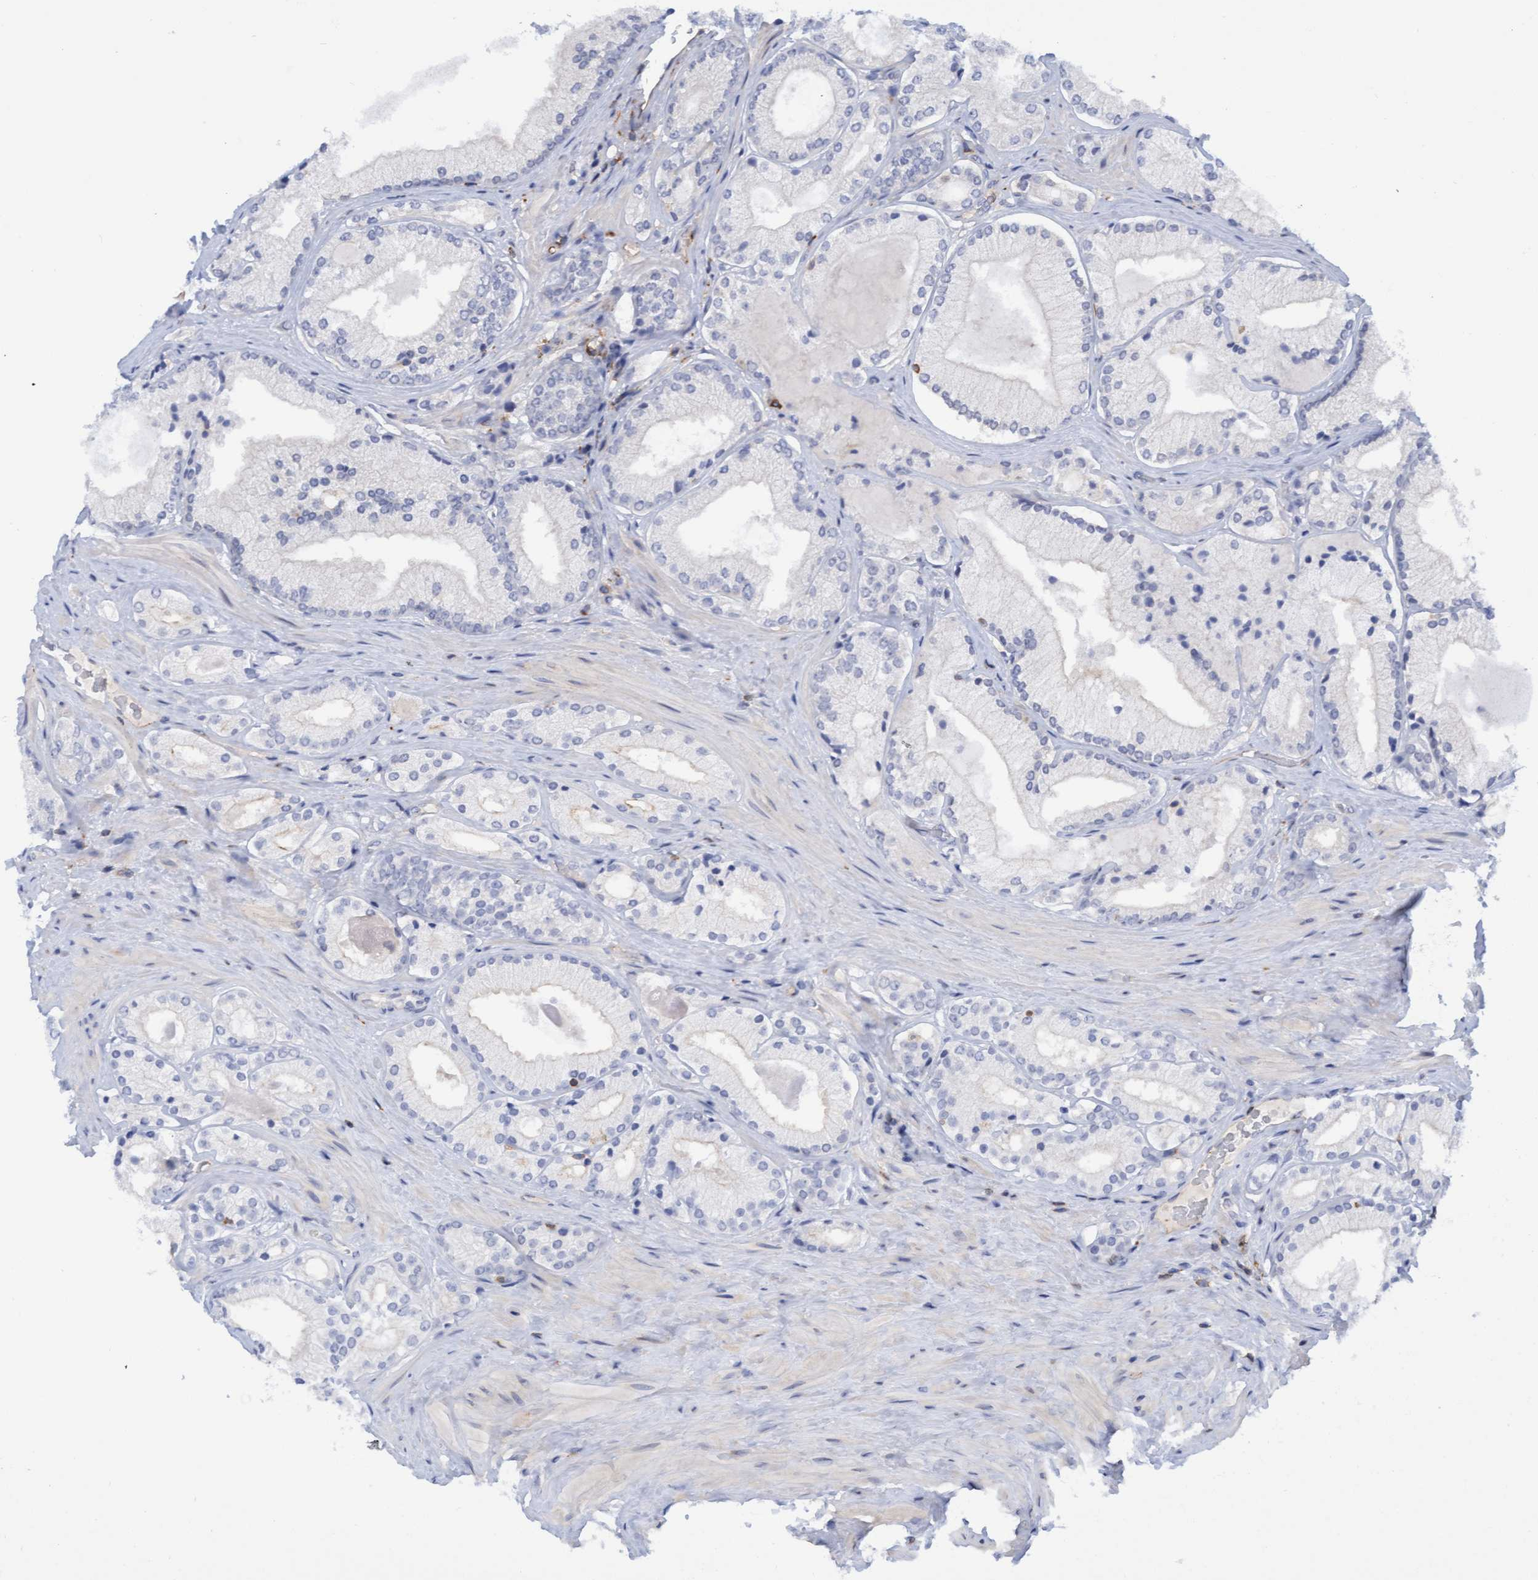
{"staining": {"intensity": "negative", "quantity": "none", "location": "none"}, "tissue": "prostate cancer", "cell_type": "Tumor cells", "image_type": "cancer", "snomed": [{"axis": "morphology", "description": "Adenocarcinoma, Low grade"}, {"axis": "topography", "description": "Prostate"}], "caption": "Protein analysis of prostate cancer (low-grade adenocarcinoma) exhibits no significant positivity in tumor cells.", "gene": "FNBP1", "patient": {"sex": "male", "age": 65}}